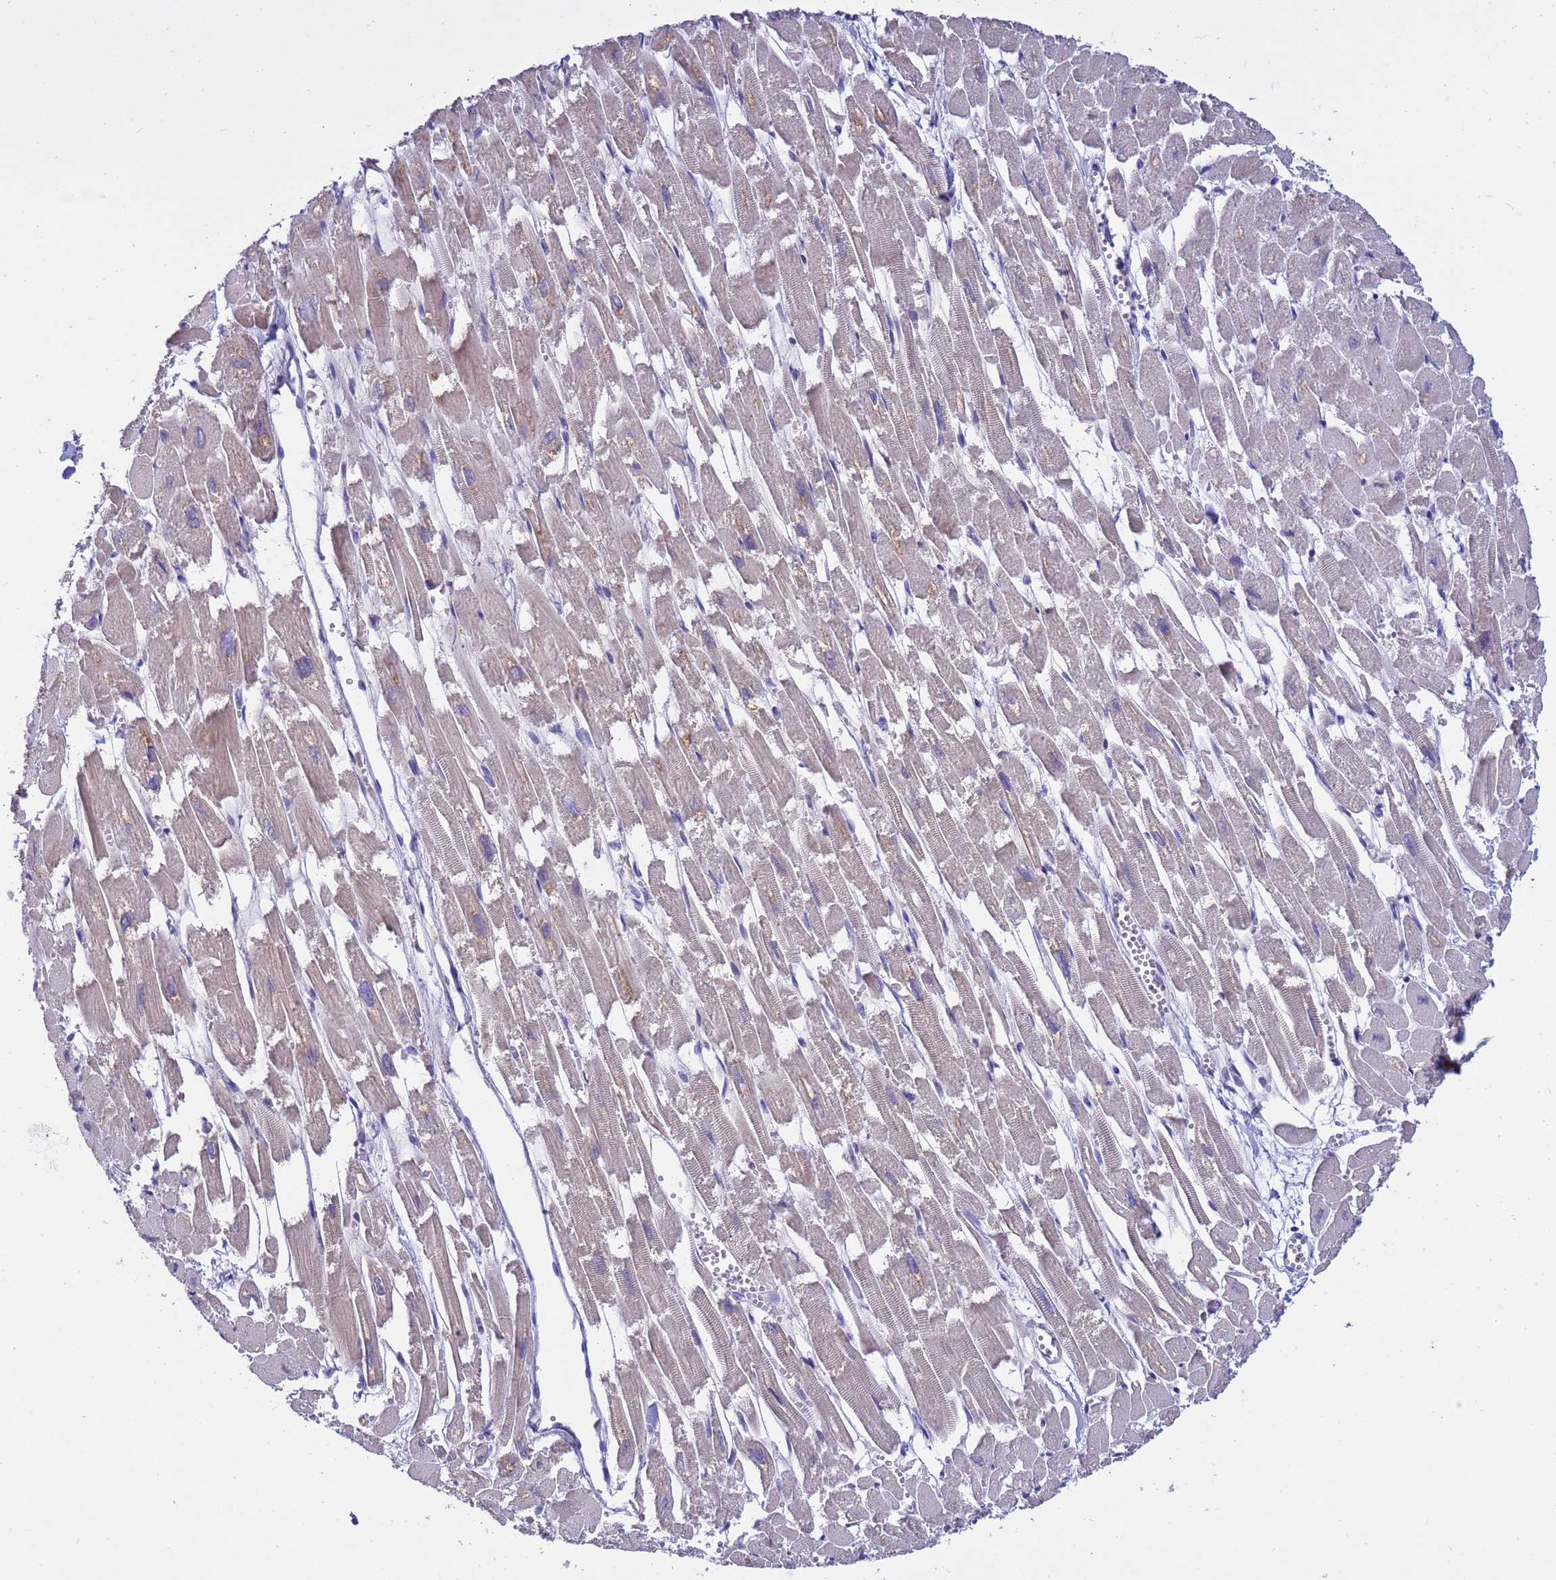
{"staining": {"intensity": "moderate", "quantity": "25%-75%", "location": "cytoplasmic/membranous"}, "tissue": "heart muscle", "cell_type": "Cardiomyocytes", "image_type": "normal", "snomed": [{"axis": "morphology", "description": "Normal tissue, NOS"}, {"axis": "topography", "description": "Heart"}], "caption": "Moderate cytoplasmic/membranous protein positivity is identified in about 25%-75% of cardiomyocytes in heart muscle.", "gene": "TUBGCP3", "patient": {"sex": "male", "age": 54}}